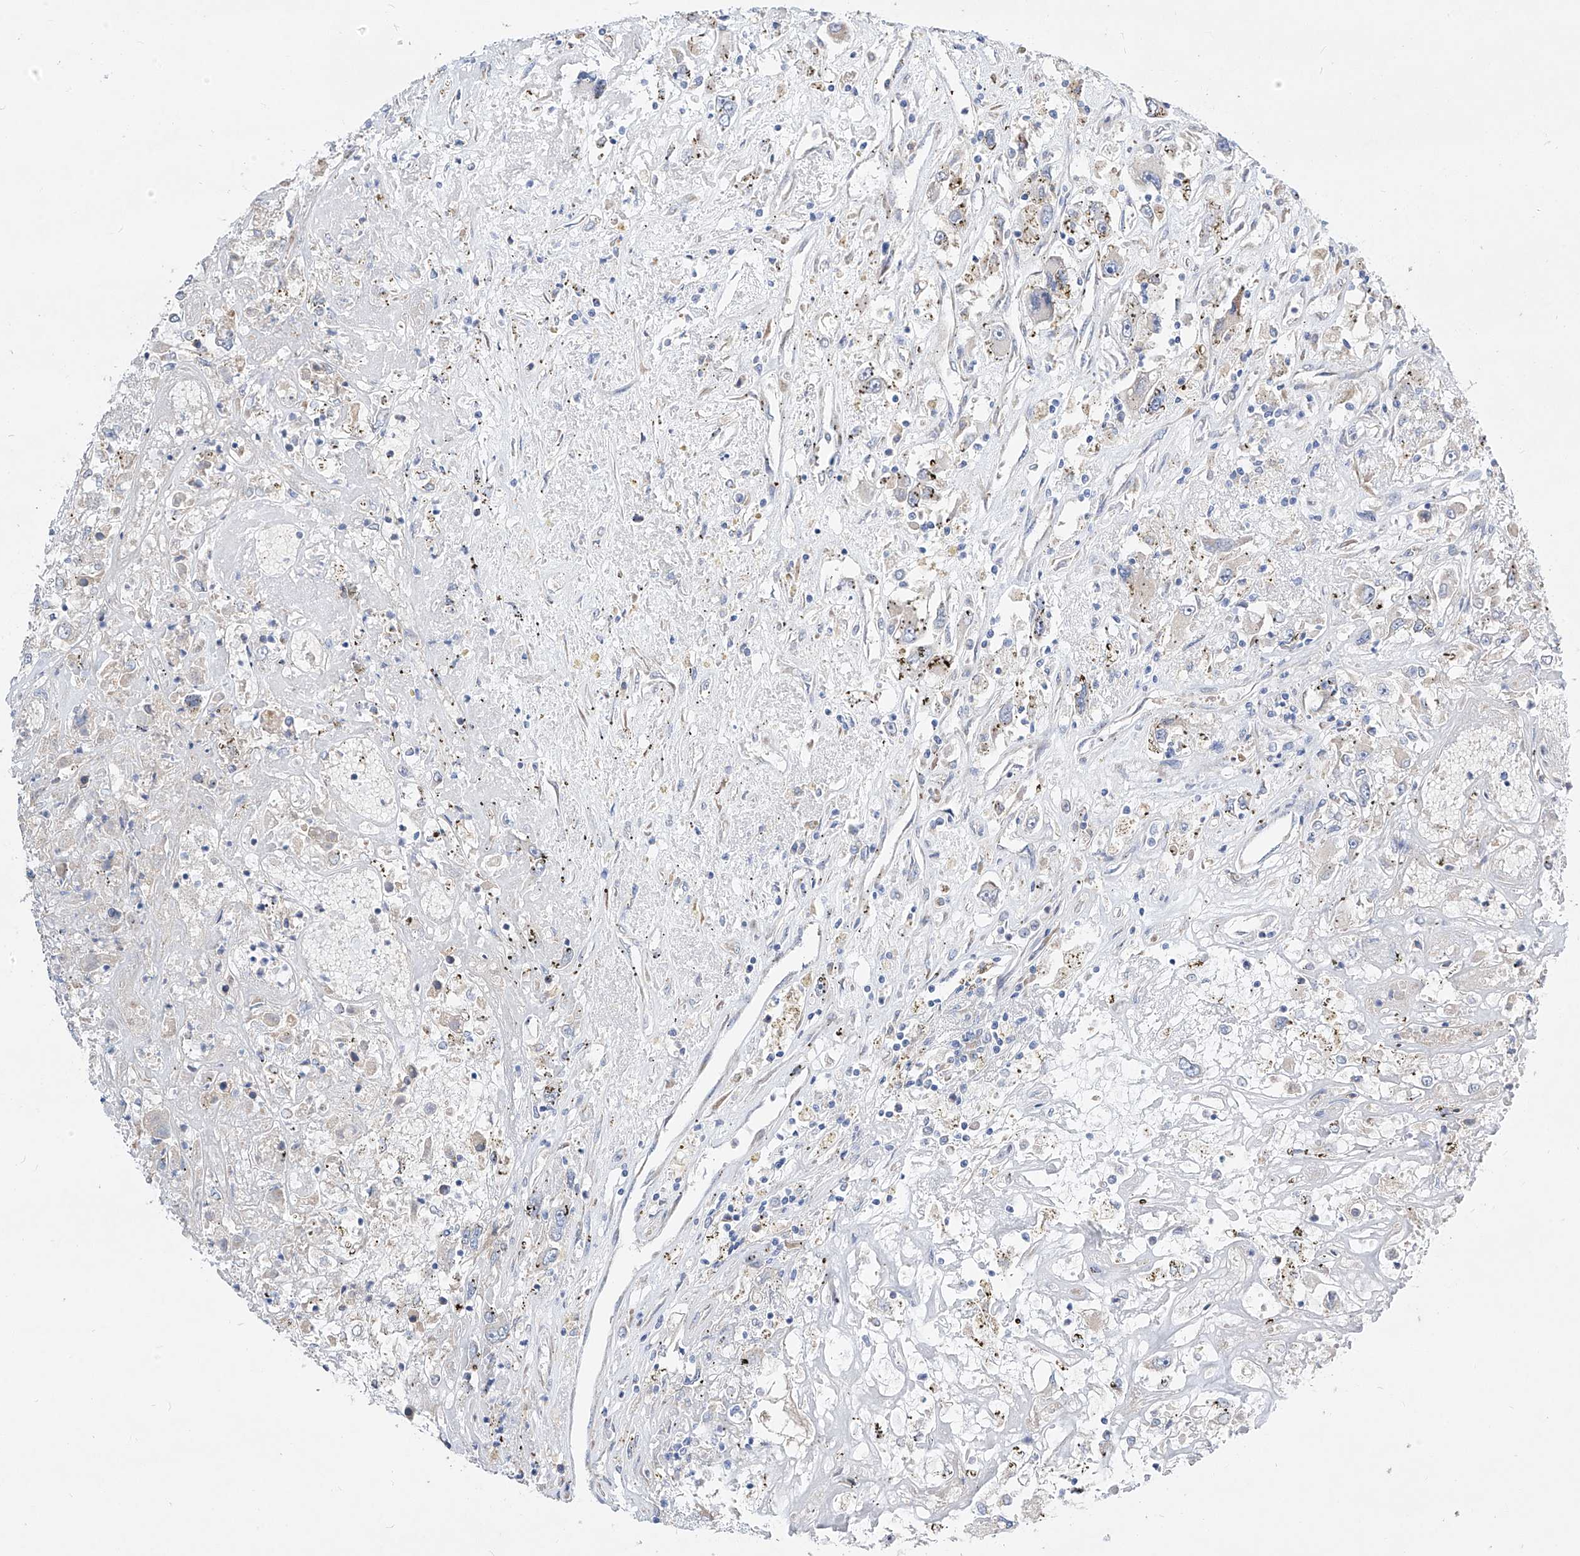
{"staining": {"intensity": "negative", "quantity": "none", "location": "none"}, "tissue": "renal cancer", "cell_type": "Tumor cells", "image_type": "cancer", "snomed": [{"axis": "morphology", "description": "Adenocarcinoma, NOS"}, {"axis": "topography", "description": "Kidney"}], "caption": "Human renal cancer stained for a protein using immunohistochemistry exhibits no positivity in tumor cells.", "gene": "UFL1", "patient": {"sex": "female", "age": 52}}